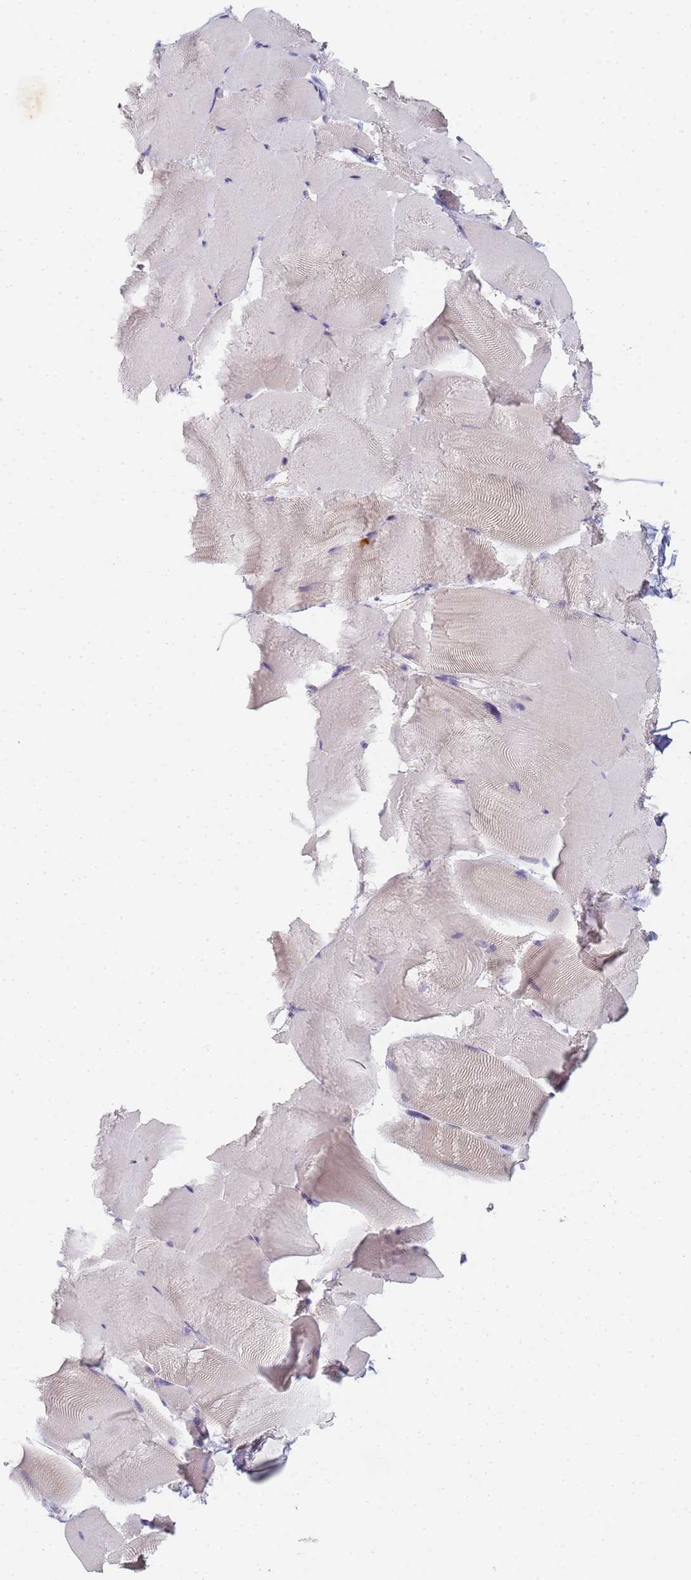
{"staining": {"intensity": "weak", "quantity": "<25%", "location": "cytoplasmic/membranous"}, "tissue": "skeletal muscle", "cell_type": "Myocytes", "image_type": "normal", "snomed": [{"axis": "morphology", "description": "Normal tissue, NOS"}, {"axis": "topography", "description": "Skeletal muscle"}], "caption": "DAB immunohistochemical staining of benign skeletal muscle reveals no significant positivity in myocytes.", "gene": "HMCES", "patient": {"sex": "female", "age": 64}}